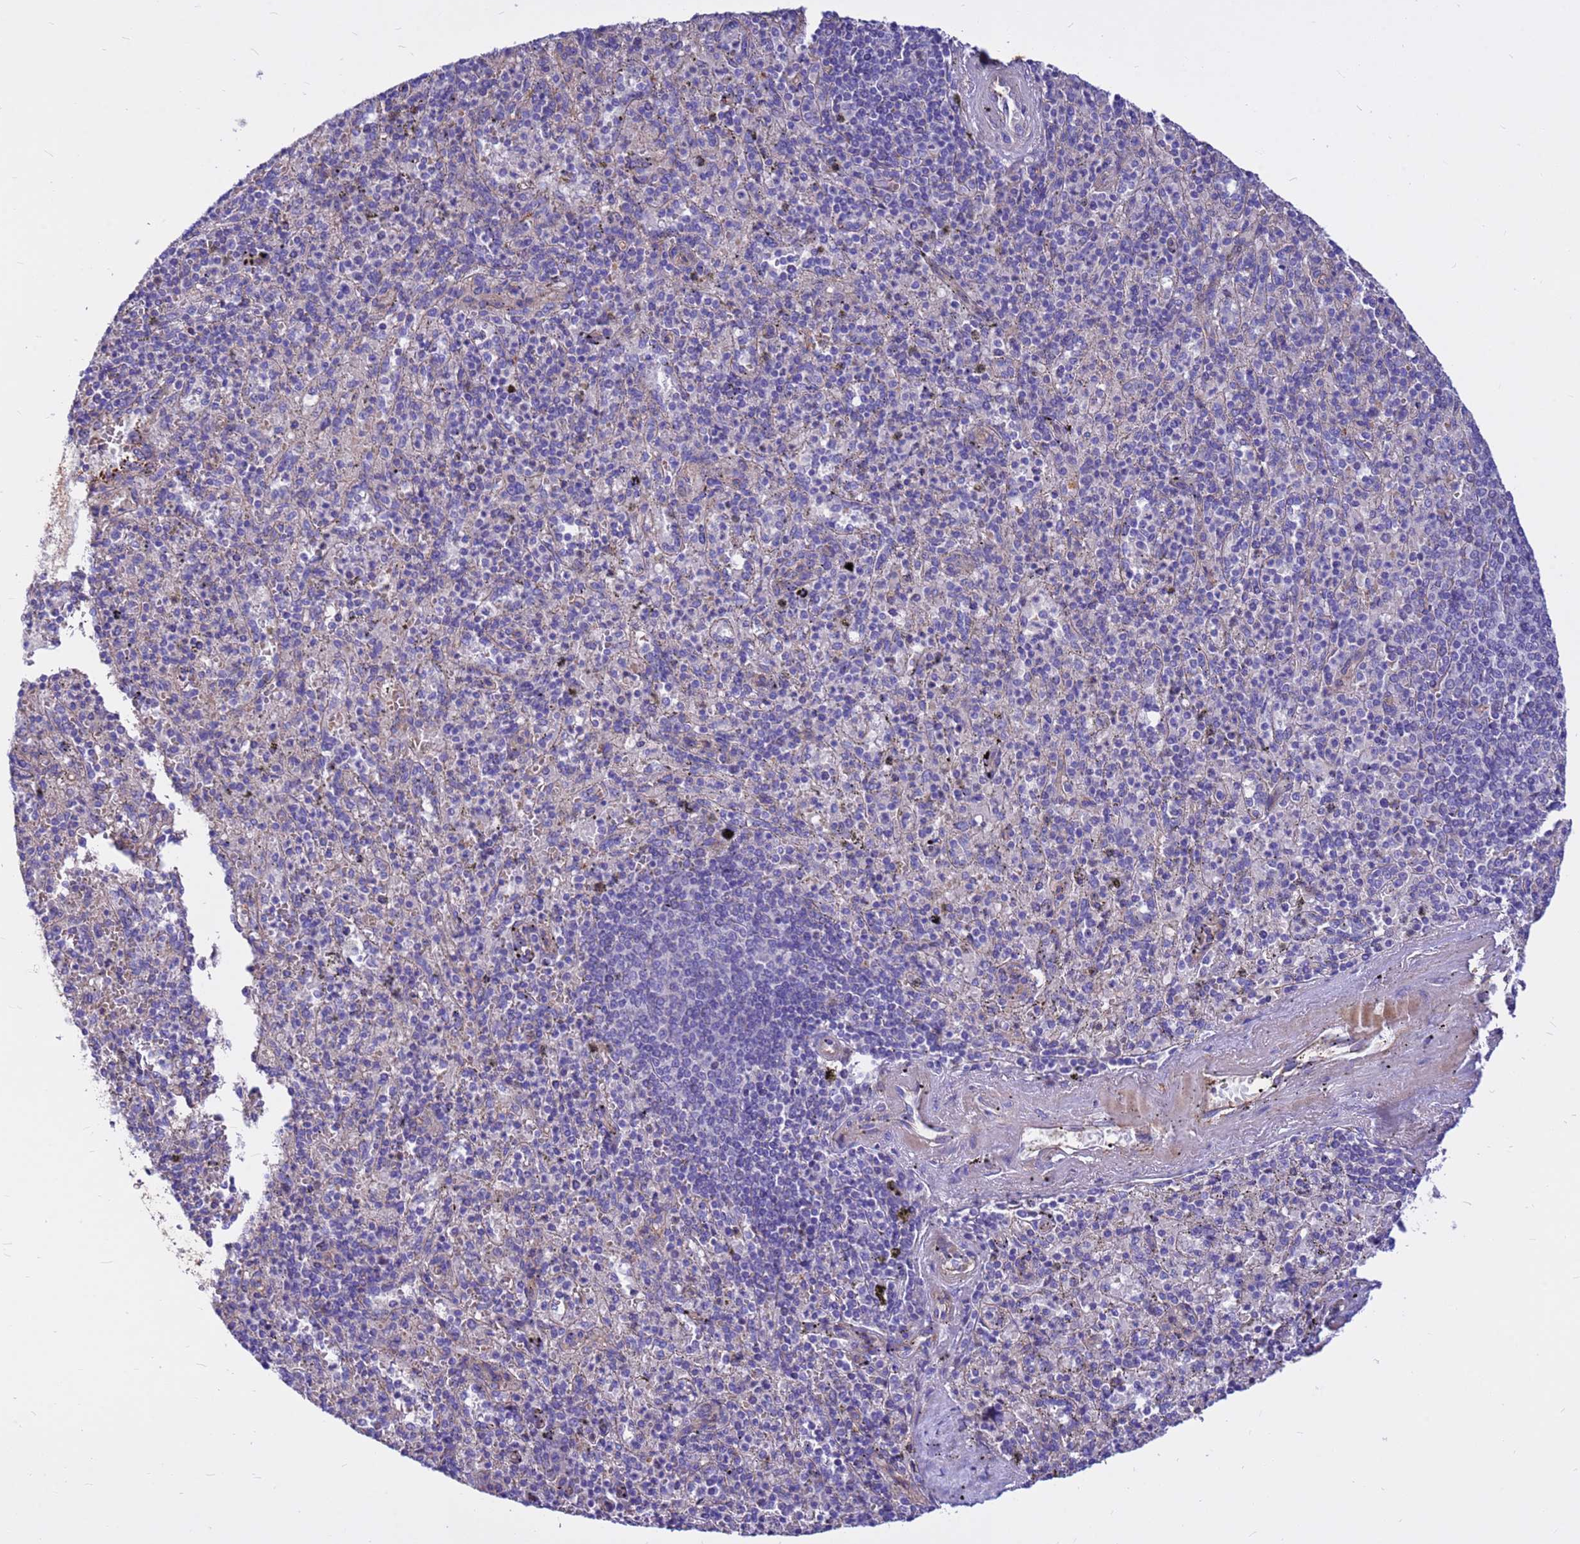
{"staining": {"intensity": "weak", "quantity": "<25%", "location": "cytoplasmic/membranous"}, "tissue": "spleen", "cell_type": "Cells in red pulp", "image_type": "normal", "snomed": [{"axis": "morphology", "description": "Normal tissue, NOS"}, {"axis": "topography", "description": "Spleen"}], "caption": "High magnification brightfield microscopy of benign spleen stained with DAB (3,3'-diaminobenzidine) (brown) and counterstained with hematoxylin (blue): cells in red pulp show no significant positivity. The staining was performed using DAB (3,3'-diaminobenzidine) to visualize the protein expression in brown, while the nuclei were stained in blue with hematoxylin (Magnification: 20x).", "gene": "CRHBP", "patient": {"sex": "male", "age": 82}}